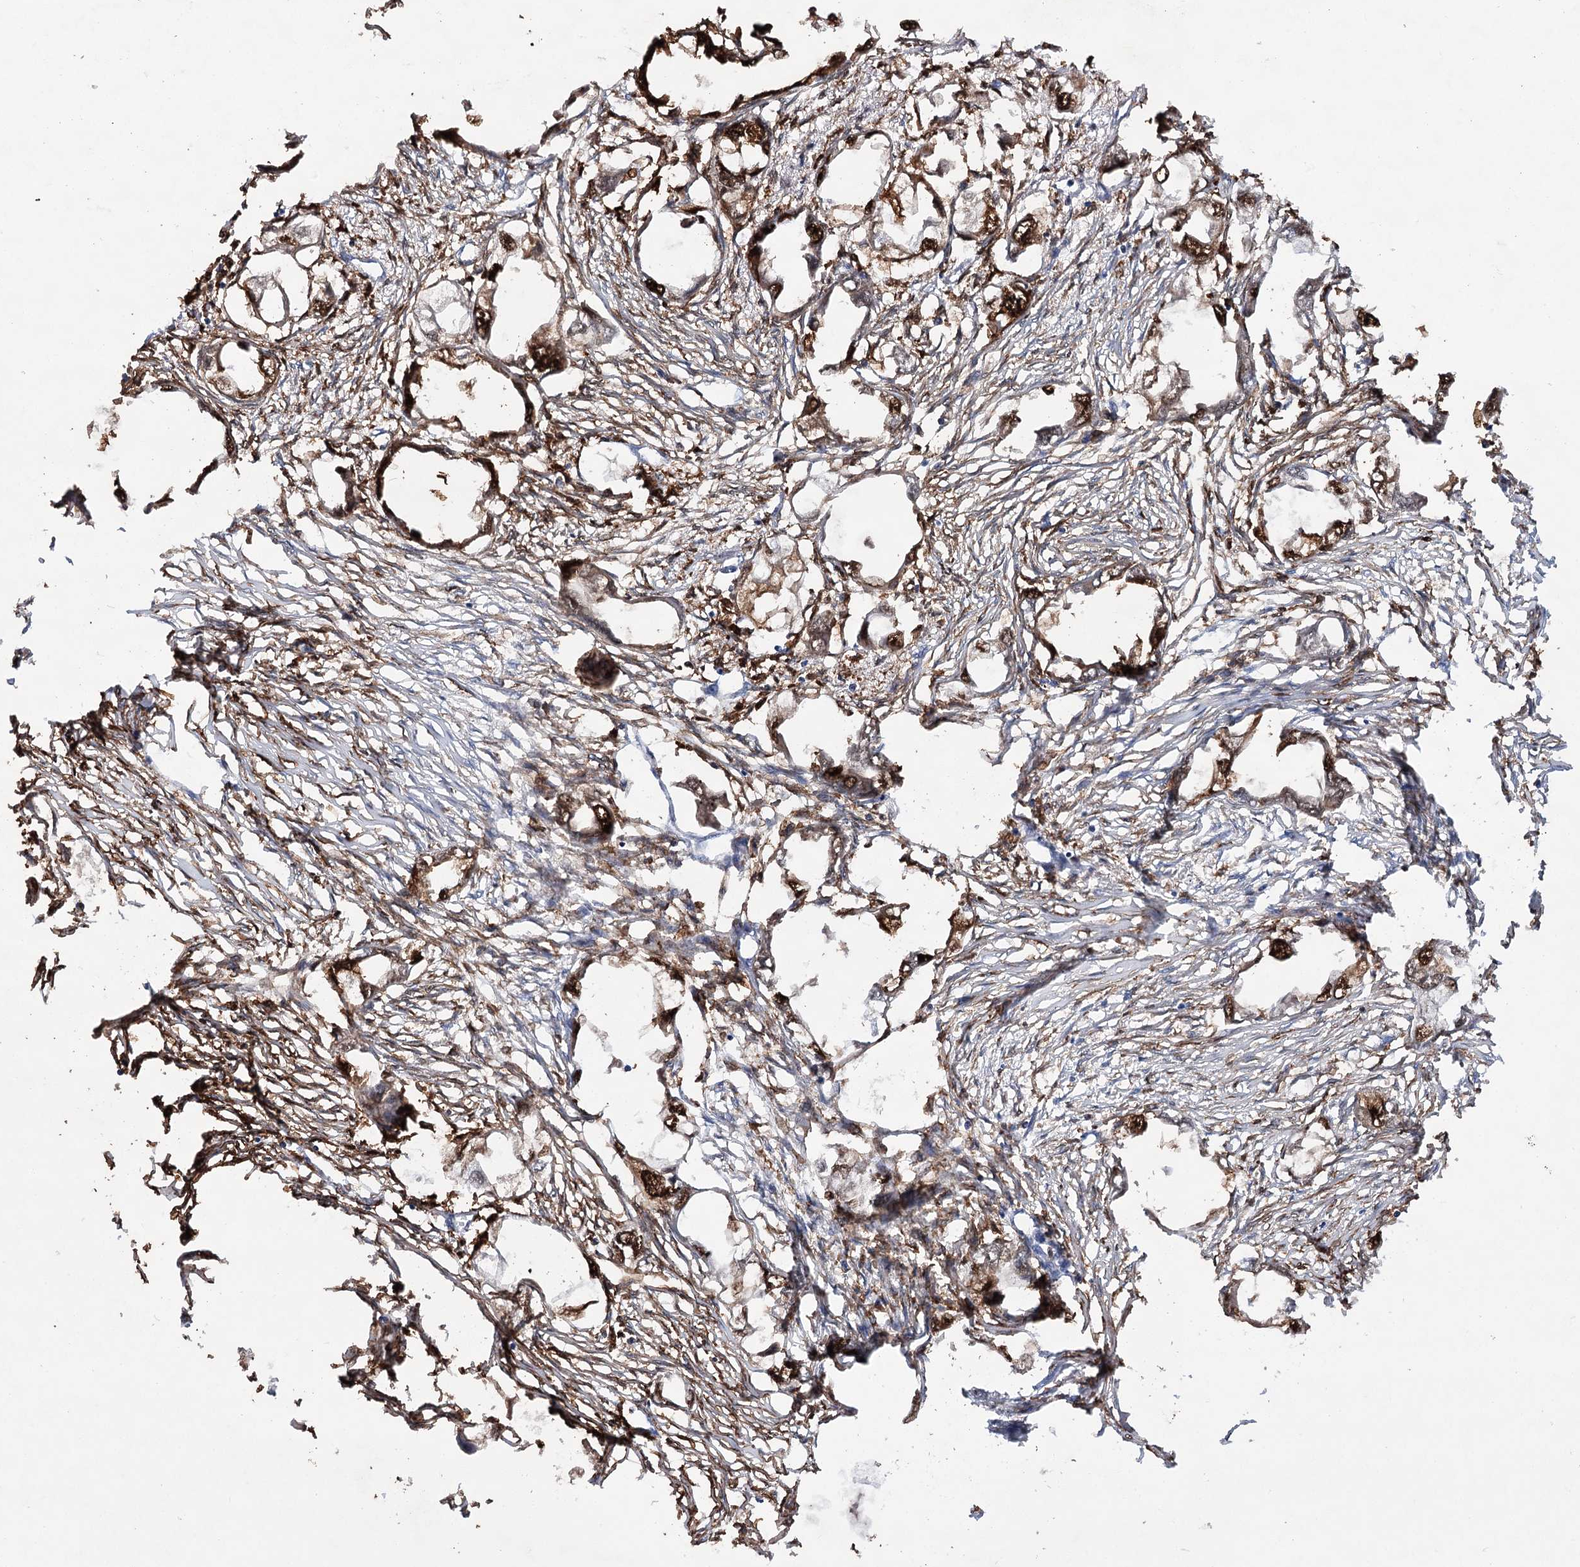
{"staining": {"intensity": "strong", "quantity": ">75%", "location": "cytoplasmic/membranous,nuclear"}, "tissue": "endometrial cancer", "cell_type": "Tumor cells", "image_type": "cancer", "snomed": [{"axis": "morphology", "description": "Adenocarcinoma, NOS"}, {"axis": "morphology", "description": "Adenocarcinoma, metastatic, NOS"}, {"axis": "topography", "description": "Adipose tissue"}, {"axis": "topography", "description": "Endometrium"}], "caption": "The micrograph shows immunohistochemical staining of adenocarcinoma (endometrial). There is strong cytoplasmic/membranous and nuclear expression is identified in approximately >75% of tumor cells.", "gene": "CFAP46", "patient": {"sex": "female", "age": 67}}